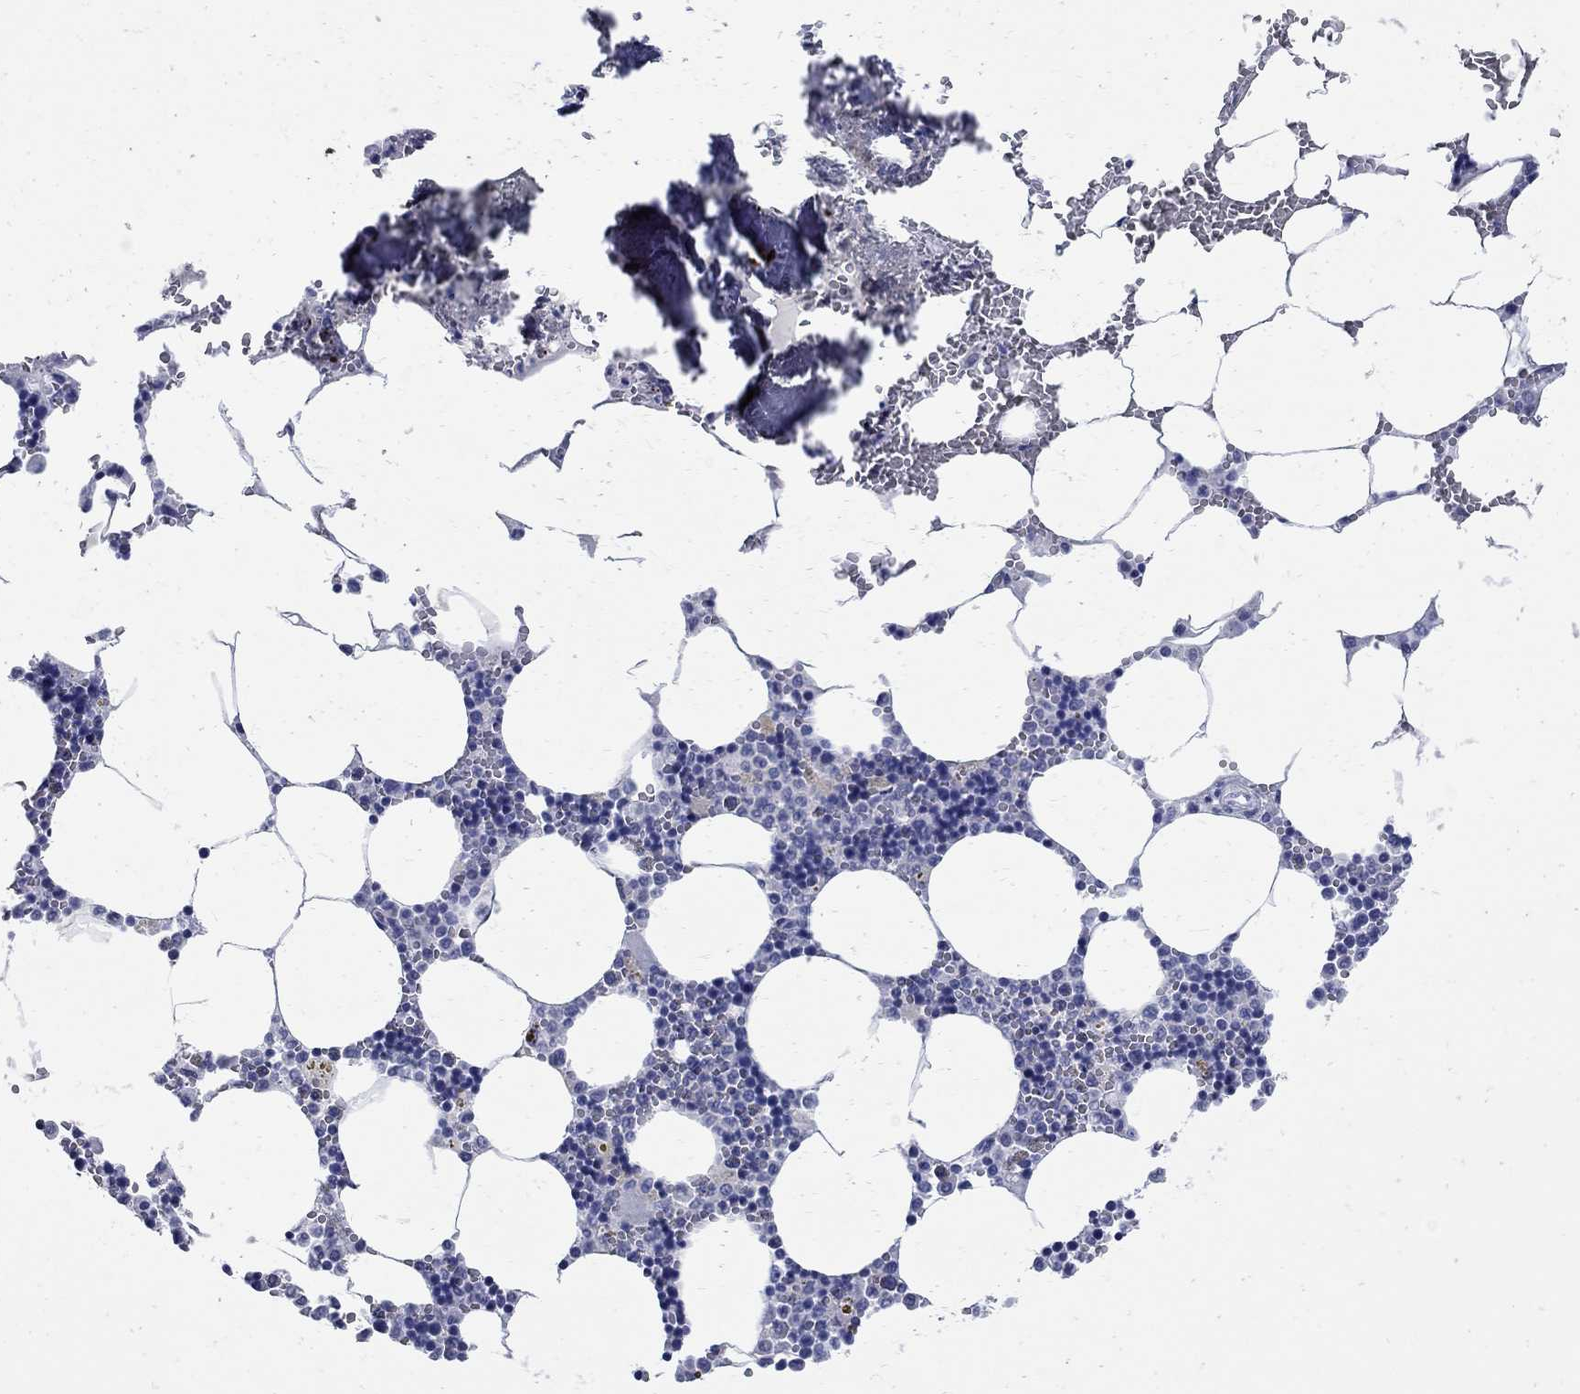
{"staining": {"intensity": "negative", "quantity": "none", "location": "none"}, "tissue": "bone marrow", "cell_type": "Hematopoietic cells", "image_type": "normal", "snomed": [{"axis": "morphology", "description": "Normal tissue, NOS"}, {"axis": "topography", "description": "Bone marrow"}], "caption": "This image is of unremarkable bone marrow stained with immunohistochemistry to label a protein in brown with the nuclei are counter-stained blue. There is no positivity in hematopoietic cells. (DAB (3,3'-diaminobenzidine) immunohistochemistry (IHC) visualized using brightfield microscopy, high magnification).", "gene": "CCNA1", "patient": {"sex": "male", "age": 54}}